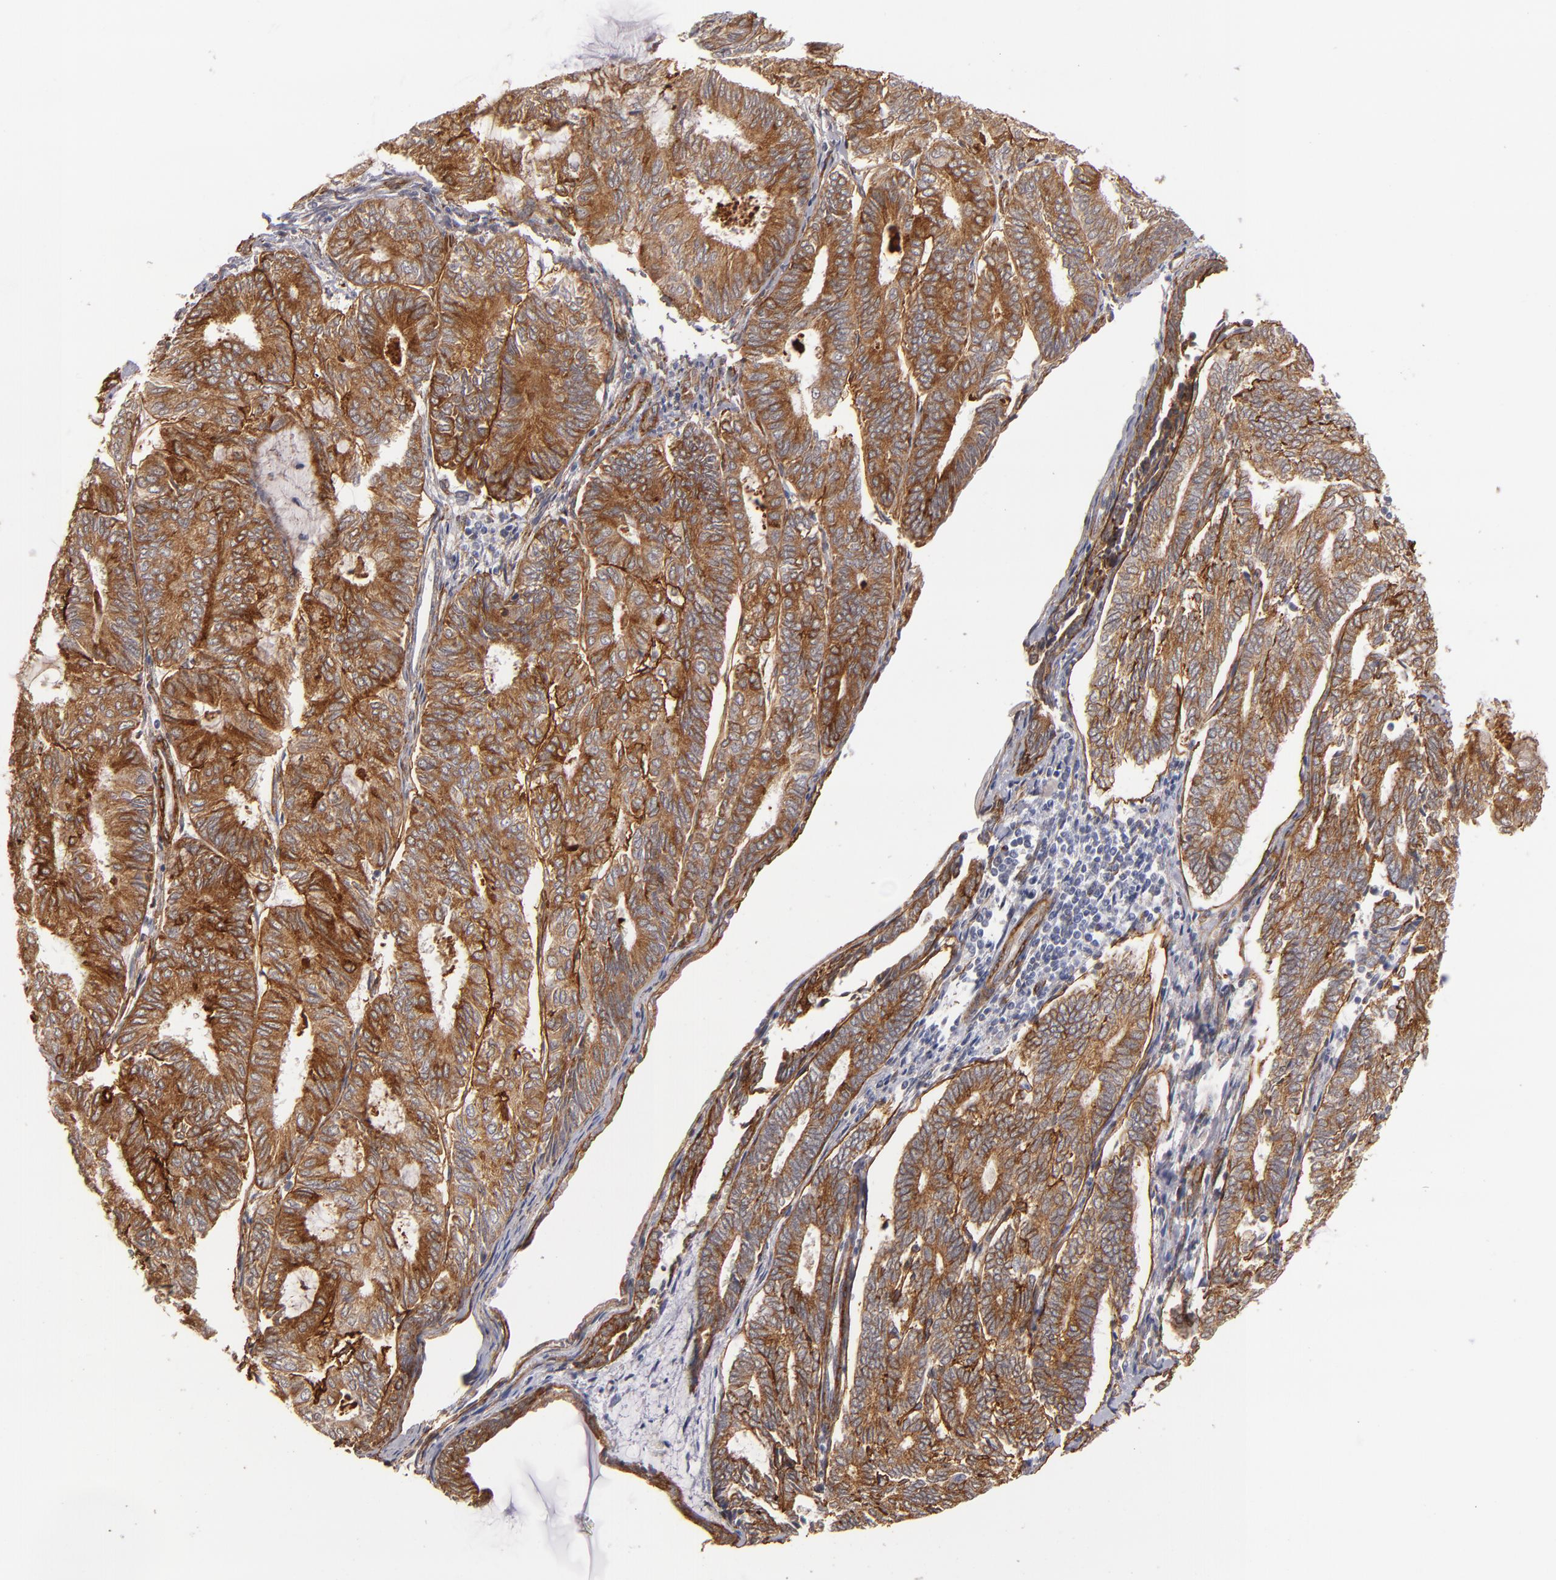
{"staining": {"intensity": "moderate", "quantity": ">75%", "location": "cytoplasmic/membranous"}, "tissue": "endometrial cancer", "cell_type": "Tumor cells", "image_type": "cancer", "snomed": [{"axis": "morphology", "description": "Adenocarcinoma, NOS"}, {"axis": "topography", "description": "Endometrium"}], "caption": "An immunohistochemistry (IHC) histopathology image of neoplastic tissue is shown. Protein staining in brown labels moderate cytoplasmic/membranous positivity in endometrial cancer (adenocarcinoma) within tumor cells.", "gene": "LAMC1", "patient": {"sex": "female", "age": 59}}